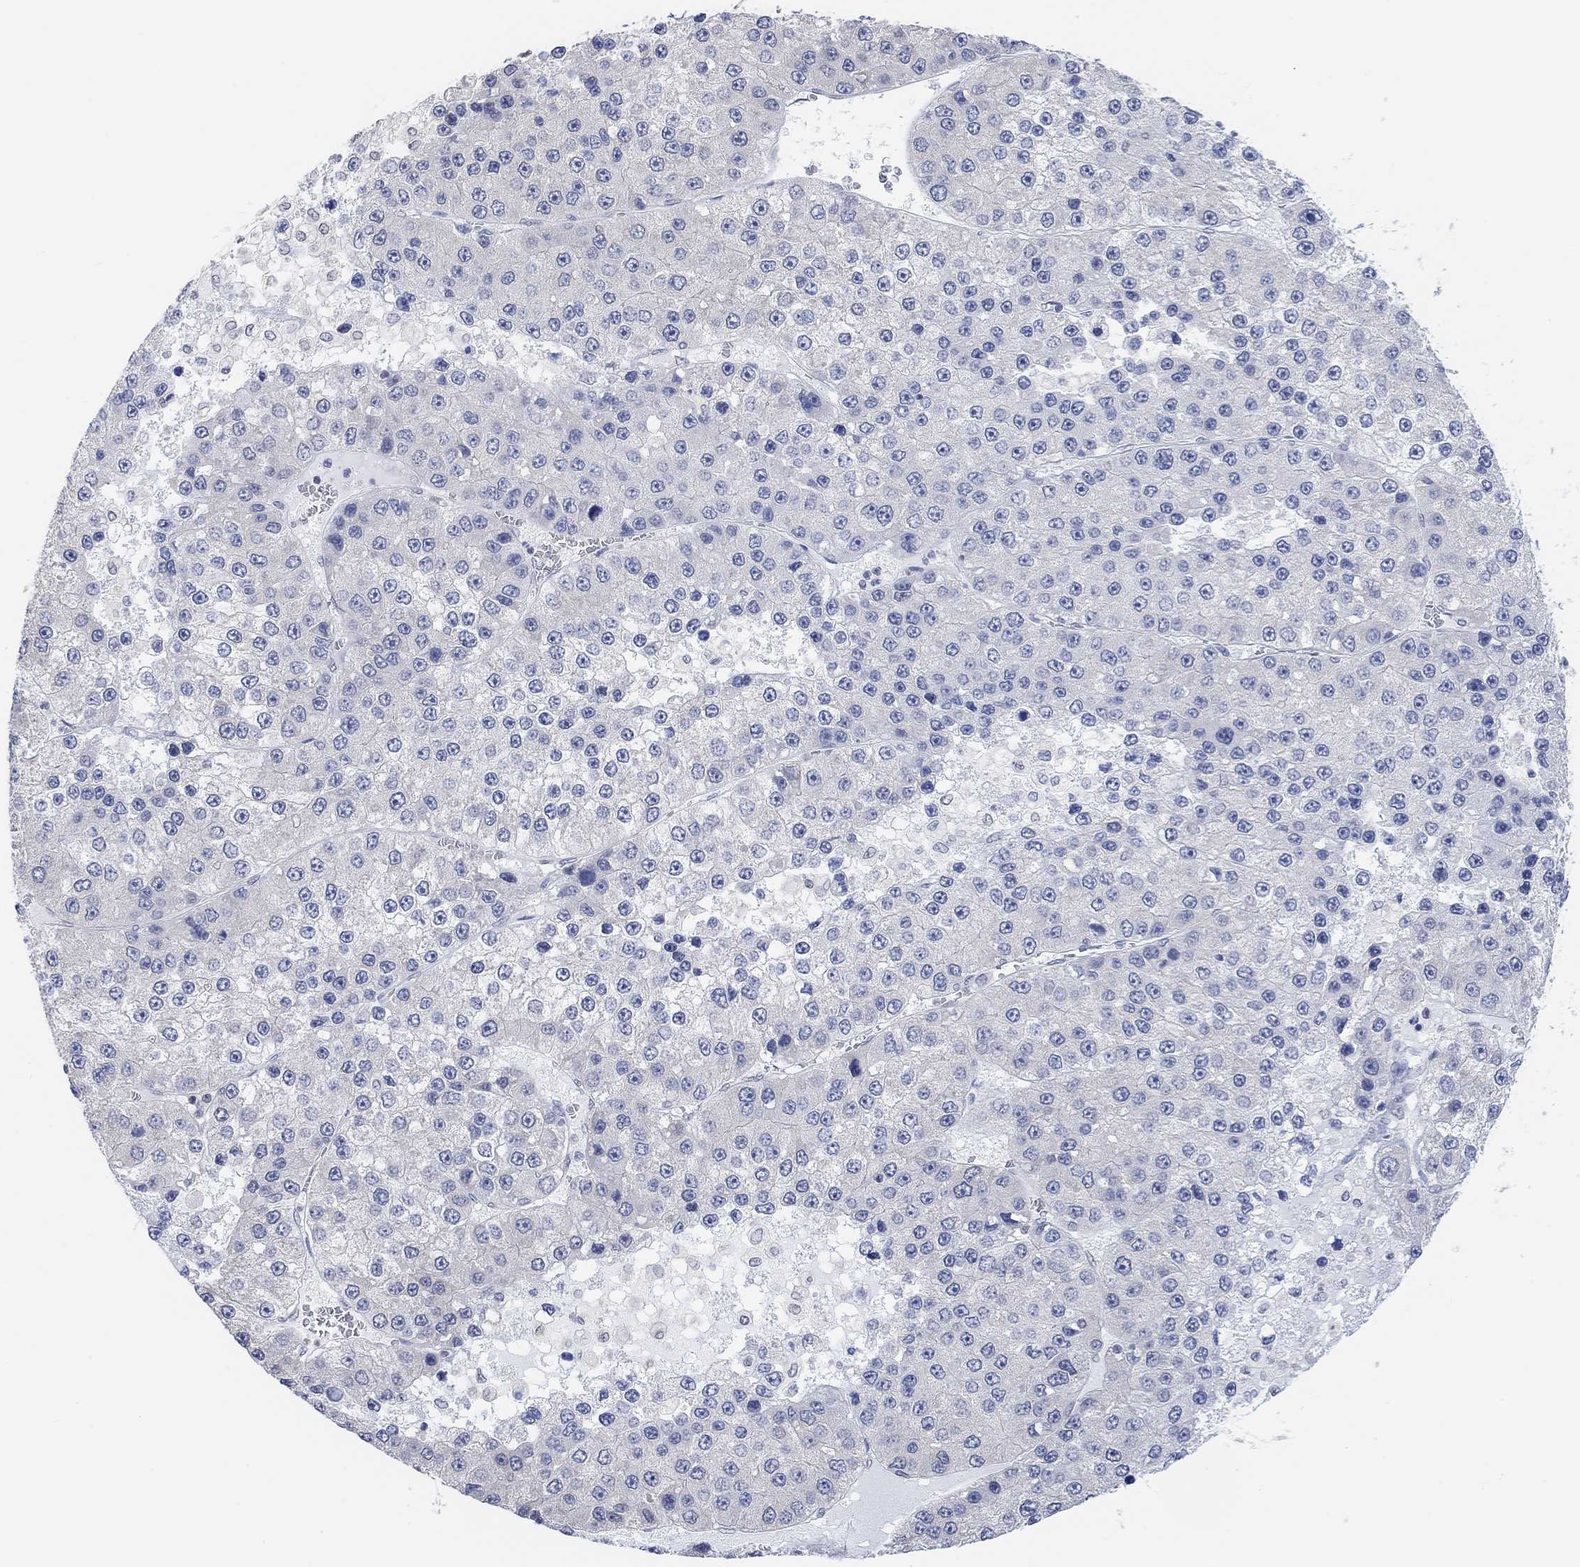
{"staining": {"intensity": "negative", "quantity": "none", "location": "none"}, "tissue": "liver cancer", "cell_type": "Tumor cells", "image_type": "cancer", "snomed": [{"axis": "morphology", "description": "Carcinoma, Hepatocellular, NOS"}, {"axis": "topography", "description": "Liver"}], "caption": "Immunohistochemistry of liver cancer displays no positivity in tumor cells.", "gene": "MUC1", "patient": {"sex": "female", "age": 73}}